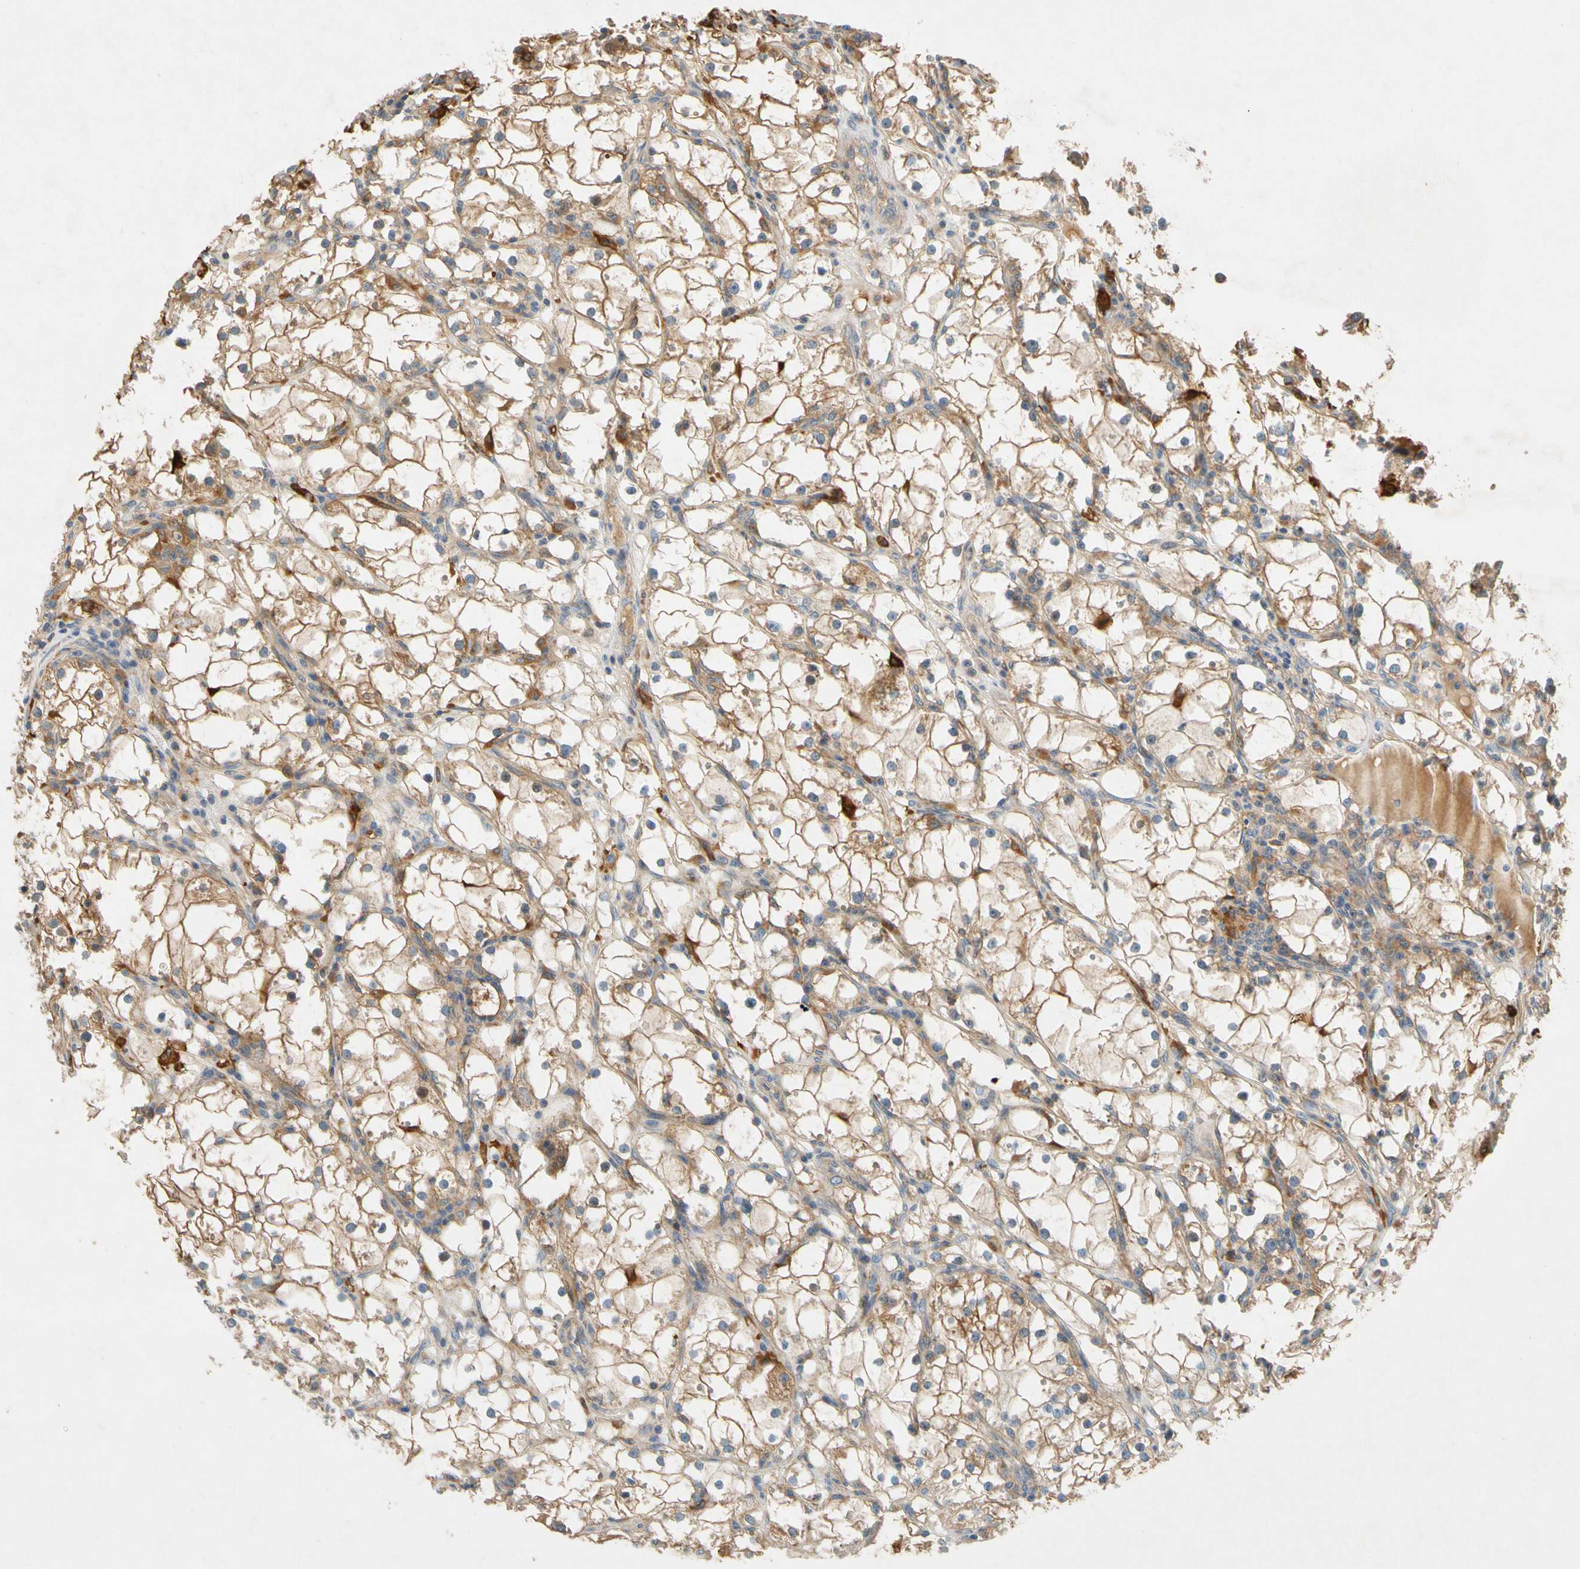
{"staining": {"intensity": "moderate", "quantity": "<25%", "location": "cytoplasmic/membranous"}, "tissue": "renal cancer", "cell_type": "Tumor cells", "image_type": "cancer", "snomed": [{"axis": "morphology", "description": "Adenocarcinoma, NOS"}, {"axis": "topography", "description": "Kidney"}], "caption": "DAB (3,3'-diaminobenzidine) immunohistochemical staining of renal adenocarcinoma displays moderate cytoplasmic/membranous protein positivity in approximately <25% of tumor cells.", "gene": "USP46", "patient": {"sex": "male", "age": 56}}